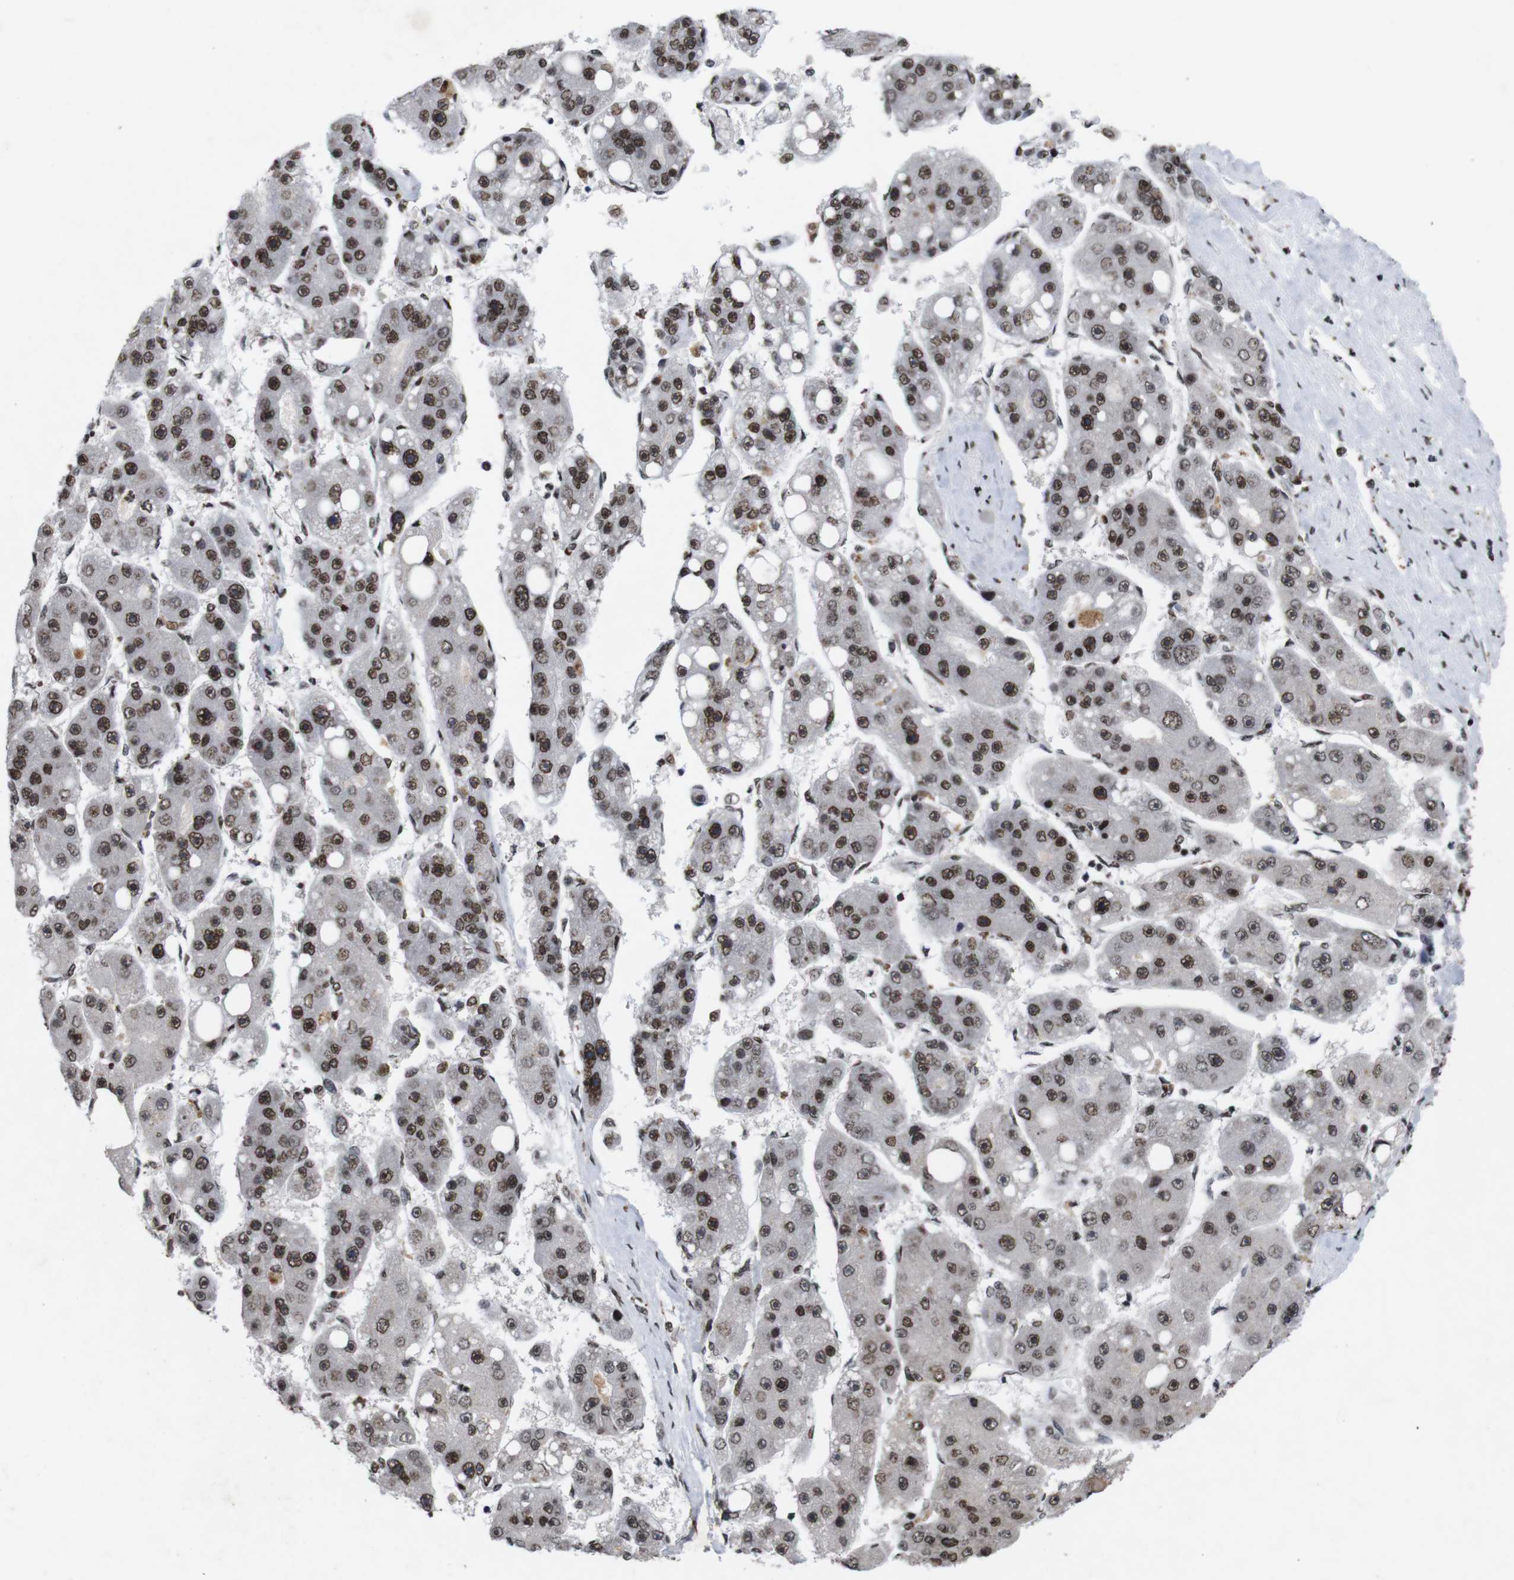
{"staining": {"intensity": "moderate", "quantity": ">75%", "location": "nuclear"}, "tissue": "liver cancer", "cell_type": "Tumor cells", "image_type": "cancer", "snomed": [{"axis": "morphology", "description": "Carcinoma, Hepatocellular, NOS"}, {"axis": "topography", "description": "Liver"}], "caption": "Moderate nuclear staining for a protein is appreciated in about >75% of tumor cells of liver cancer (hepatocellular carcinoma) using immunohistochemistry (IHC).", "gene": "MAGEH1", "patient": {"sex": "female", "age": 61}}